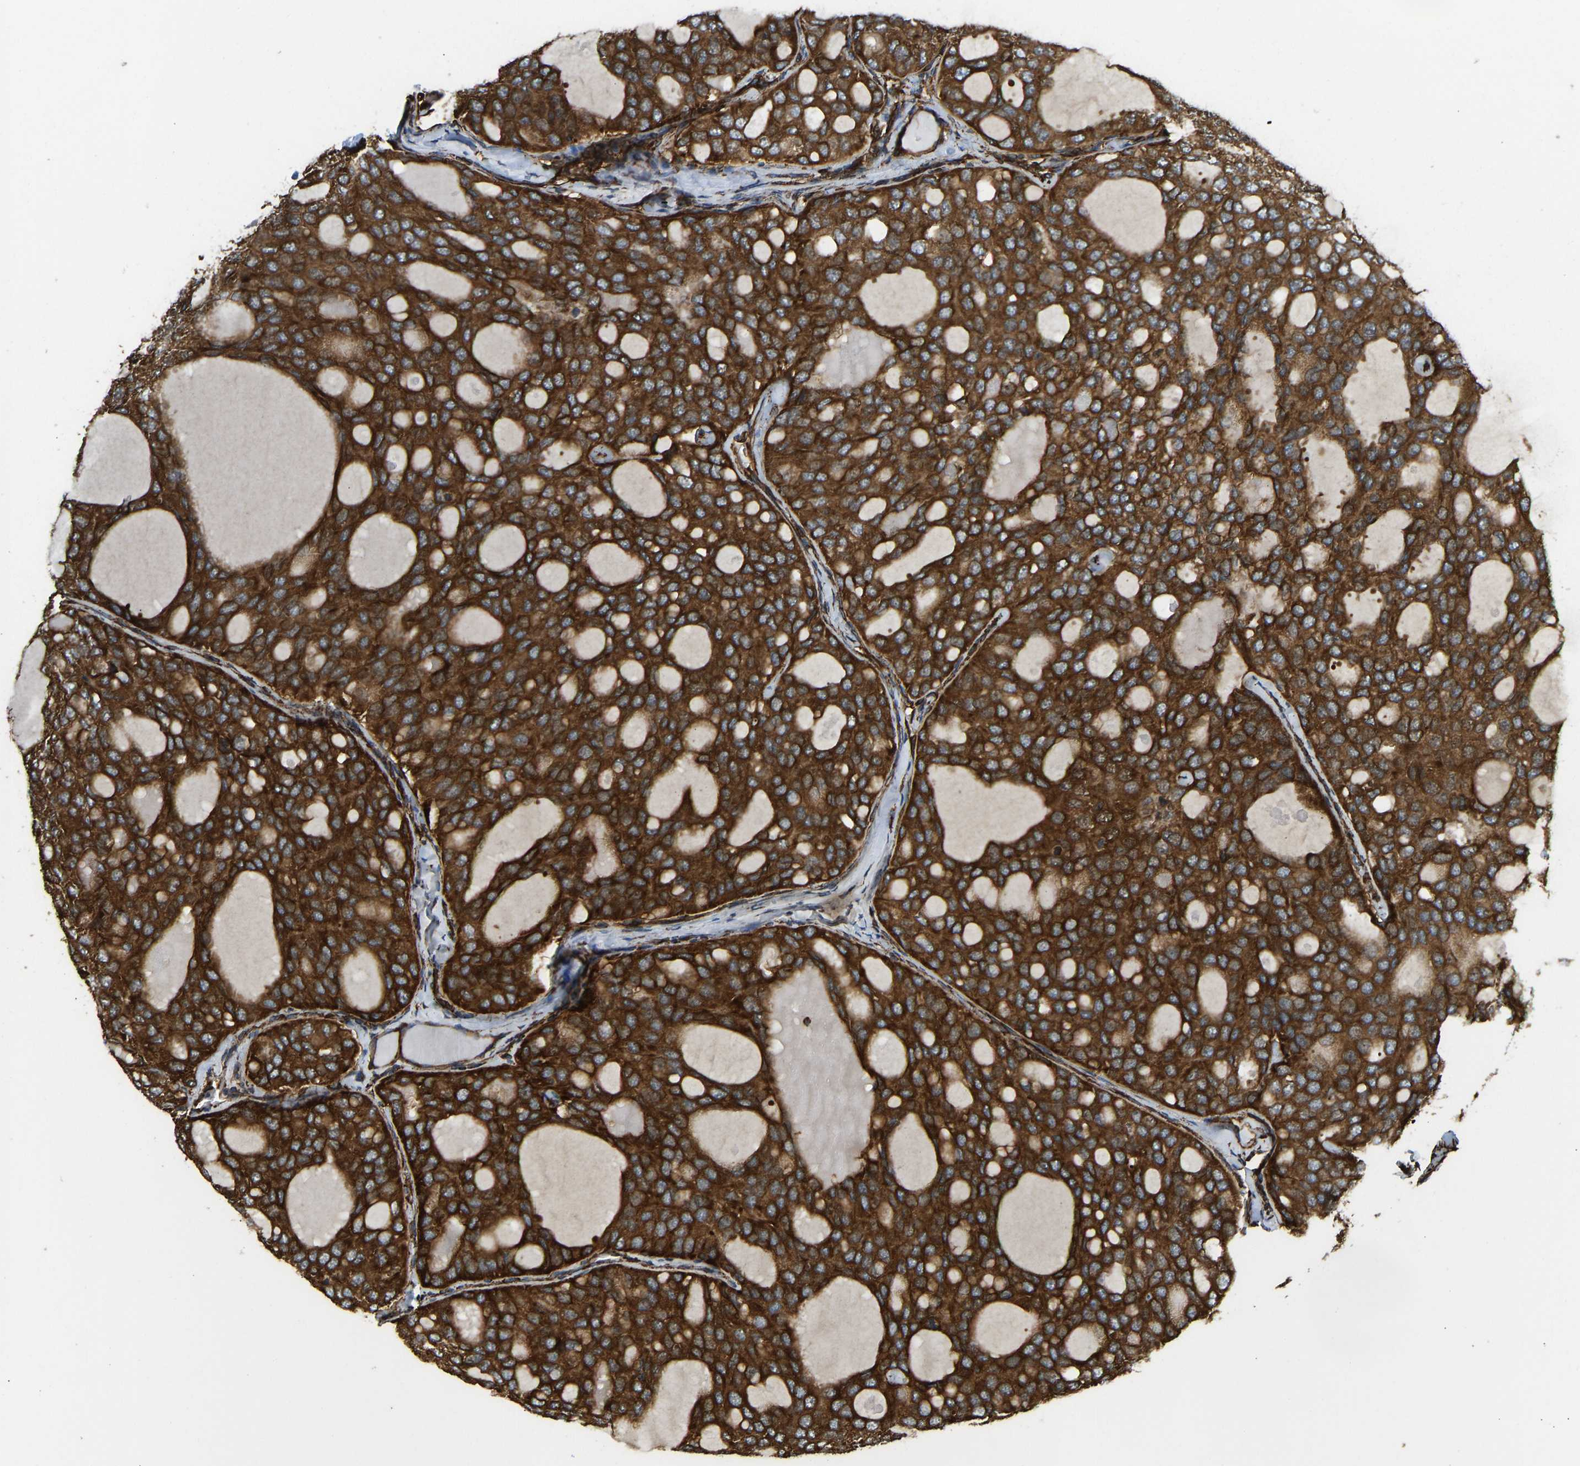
{"staining": {"intensity": "strong", "quantity": ">75%", "location": "cytoplasmic/membranous"}, "tissue": "thyroid cancer", "cell_type": "Tumor cells", "image_type": "cancer", "snomed": [{"axis": "morphology", "description": "Follicular adenoma carcinoma, NOS"}, {"axis": "topography", "description": "Thyroid gland"}], "caption": "Immunohistochemistry (IHC) of human thyroid cancer (follicular adenoma carcinoma) shows high levels of strong cytoplasmic/membranous staining in approximately >75% of tumor cells. The staining was performed using DAB, with brown indicating positive protein expression. Nuclei are stained blue with hematoxylin.", "gene": "BEX3", "patient": {"sex": "male", "age": 75}}